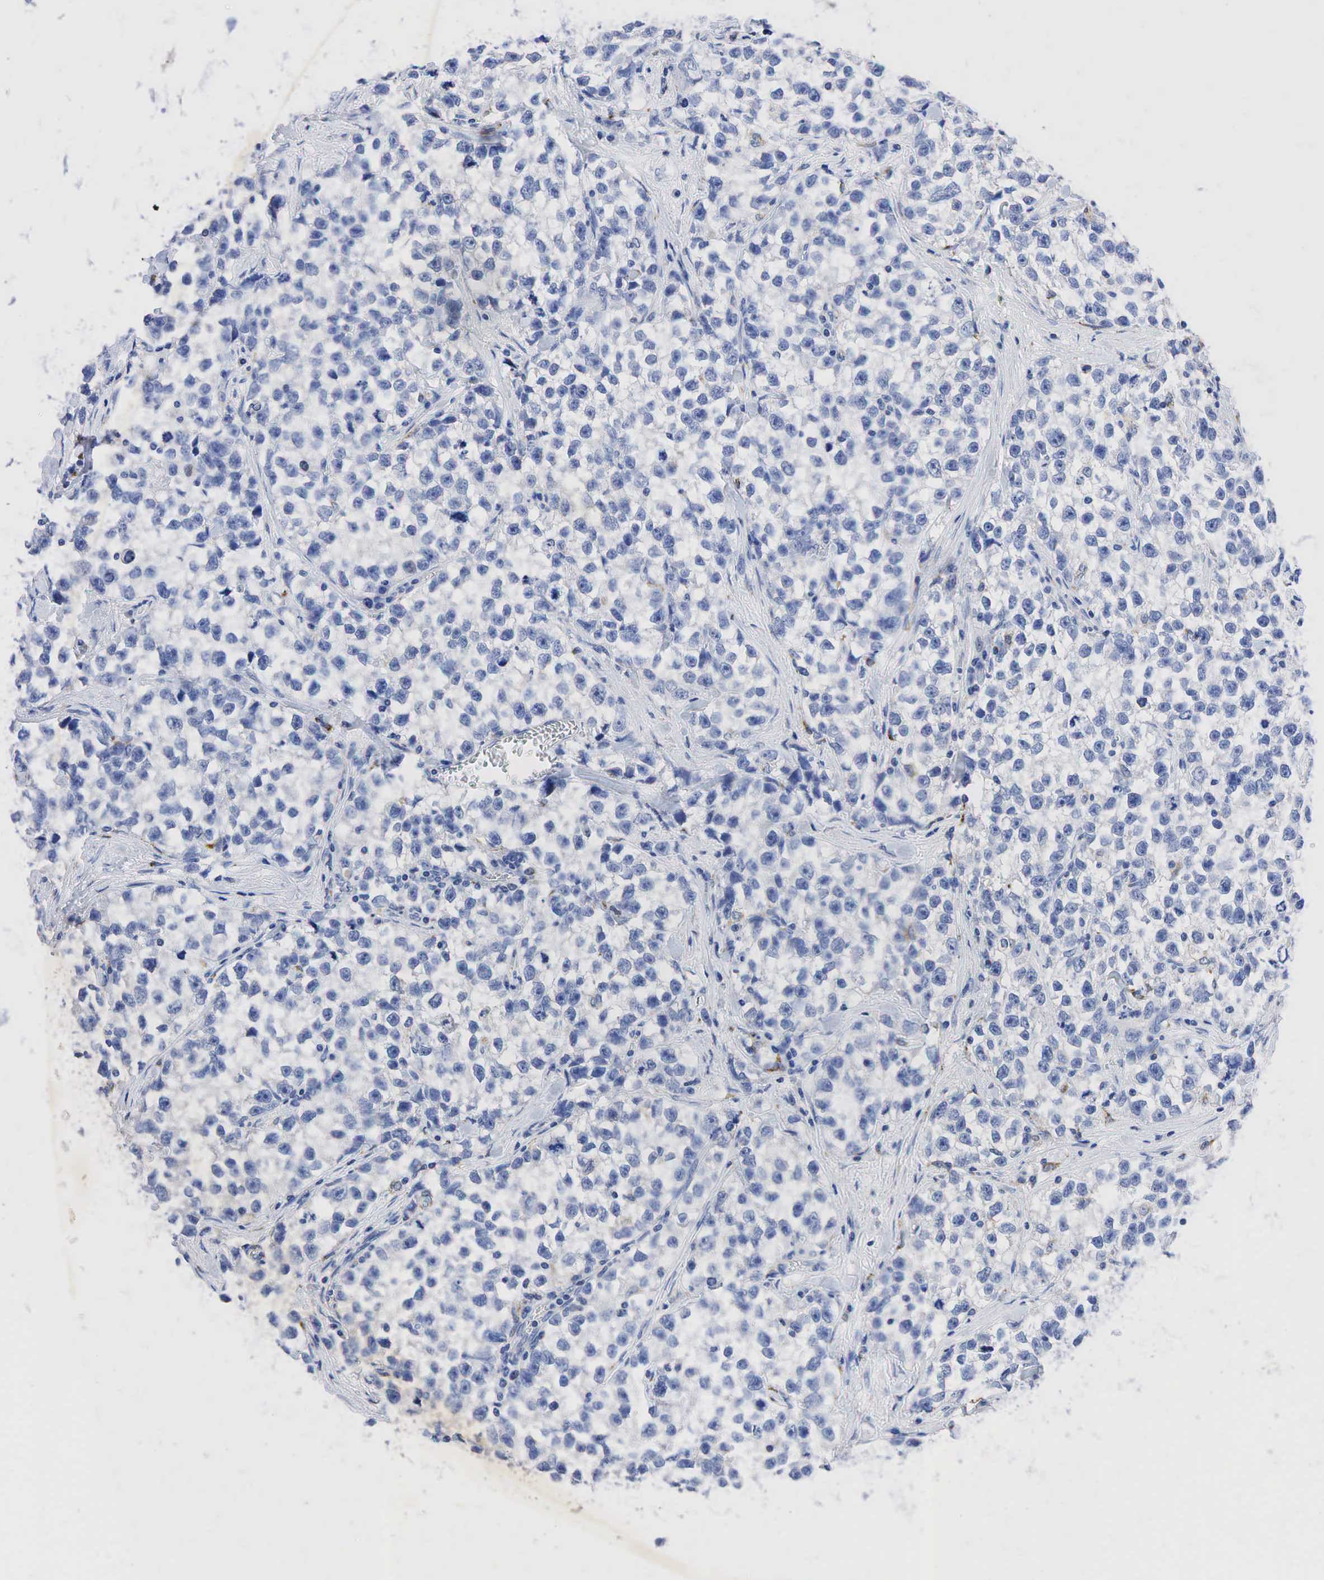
{"staining": {"intensity": "negative", "quantity": "none", "location": "none"}, "tissue": "testis cancer", "cell_type": "Tumor cells", "image_type": "cancer", "snomed": [{"axis": "morphology", "description": "Seminoma, NOS"}, {"axis": "morphology", "description": "Carcinoma, Embryonal, NOS"}, {"axis": "topography", "description": "Testis"}], "caption": "DAB (3,3'-diaminobenzidine) immunohistochemical staining of human testis cancer (embryonal carcinoma) shows no significant positivity in tumor cells.", "gene": "SYP", "patient": {"sex": "male", "age": 30}}